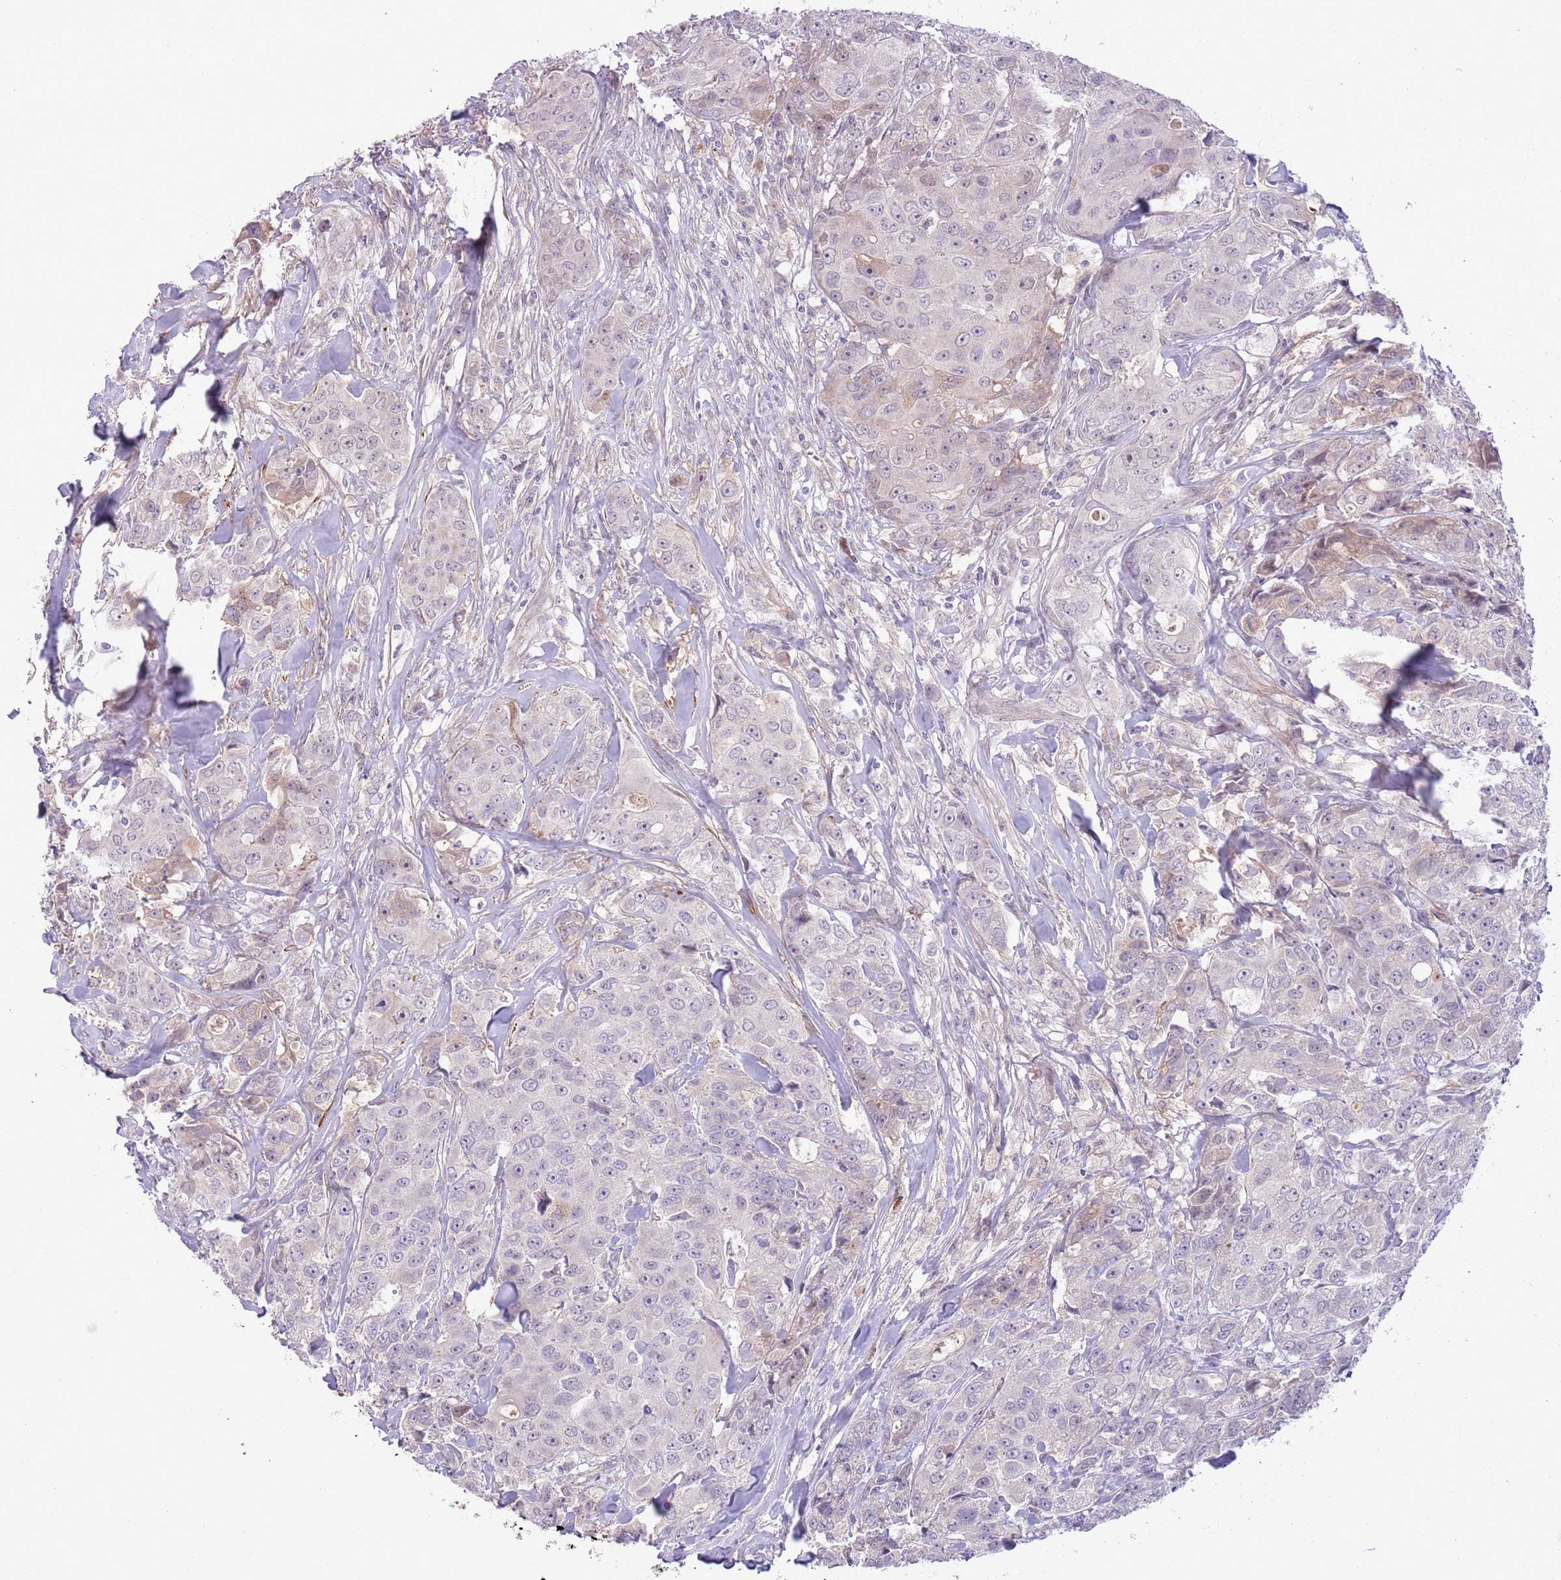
{"staining": {"intensity": "negative", "quantity": "none", "location": "none"}, "tissue": "breast cancer", "cell_type": "Tumor cells", "image_type": "cancer", "snomed": [{"axis": "morphology", "description": "Duct carcinoma"}, {"axis": "topography", "description": "Breast"}], "caption": "An immunohistochemistry photomicrograph of intraductal carcinoma (breast) is shown. There is no staining in tumor cells of intraductal carcinoma (breast). The staining was performed using DAB (3,3'-diaminobenzidine) to visualize the protein expression in brown, while the nuclei were stained in blue with hematoxylin (Magnification: 20x).", "gene": "CCNI", "patient": {"sex": "female", "age": 43}}